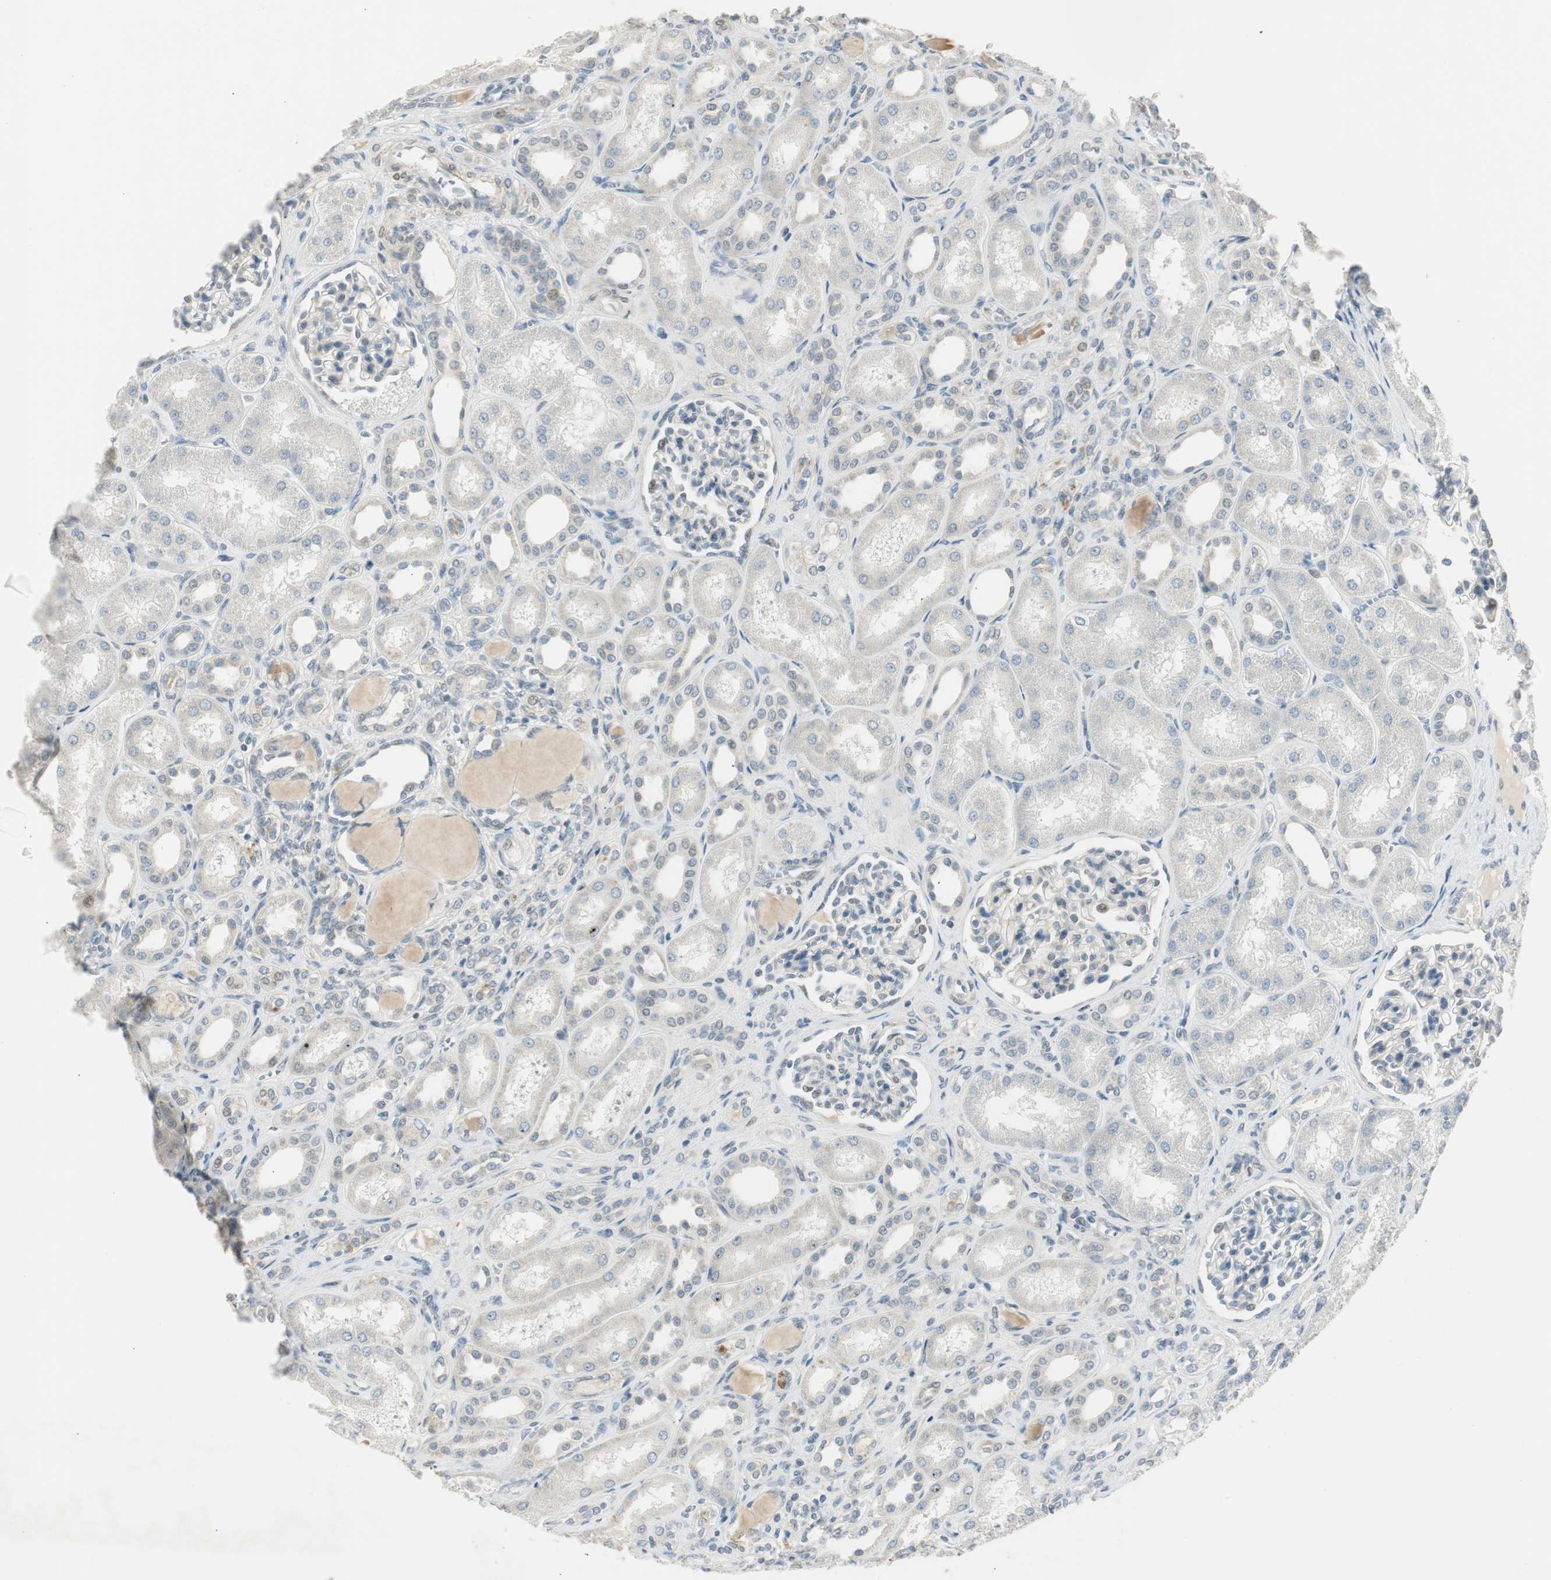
{"staining": {"intensity": "negative", "quantity": "none", "location": "none"}, "tissue": "kidney", "cell_type": "Cells in glomeruli", "image_type": "normal", "snomed": [{"axis": "morphology", "description": "Normal tissue, NOS"}, {"axis": "topography", "description": "Kidney"}], "caption": "The image reveals no significant expression in cells in glomeruli of kidney. Brightfield microscopy of immunohistochemistry stained with DAB (brown) and hematoxylin (blue), captured at high magnification.", "gene": "PCDHB15", "patient": {"sex": "male", "age": 7}}